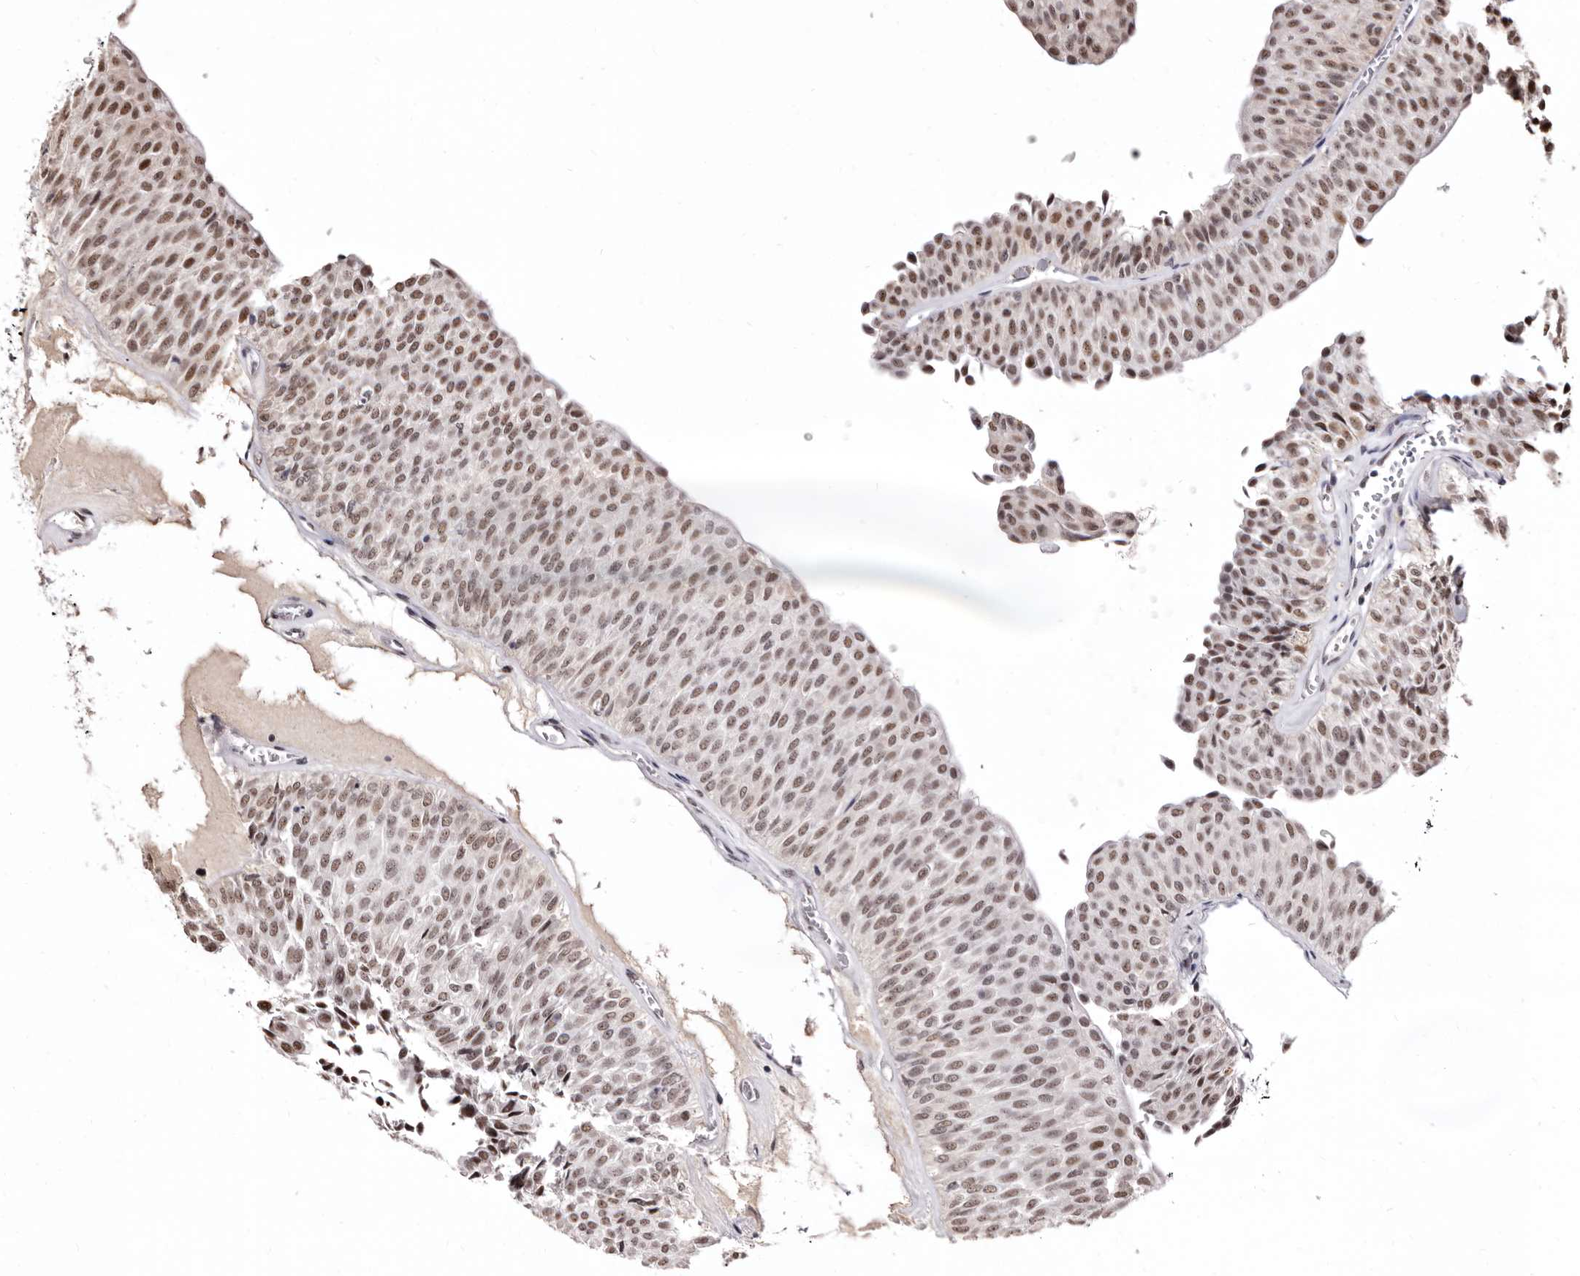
{"staining": {"intensity": "moderate", "quantity": ">75%", "location": "nuclear"}, "tissue": "urothelial cancer", "cell_type": "Tumor cells", "image_type": "cancer", "snomed": [{"axis": "morphology", "description": "Urothelial carcinoma, Low grade"}, {"axis": "topography", "description": "Urinary bladder"}], "caption": "Low-grade urothelial carcinoma stained for a protein shows moderate nuclear positivity in tumor cells.", "gene": "ANAPC11", "patient": {"sex": "male", "age": 78}}